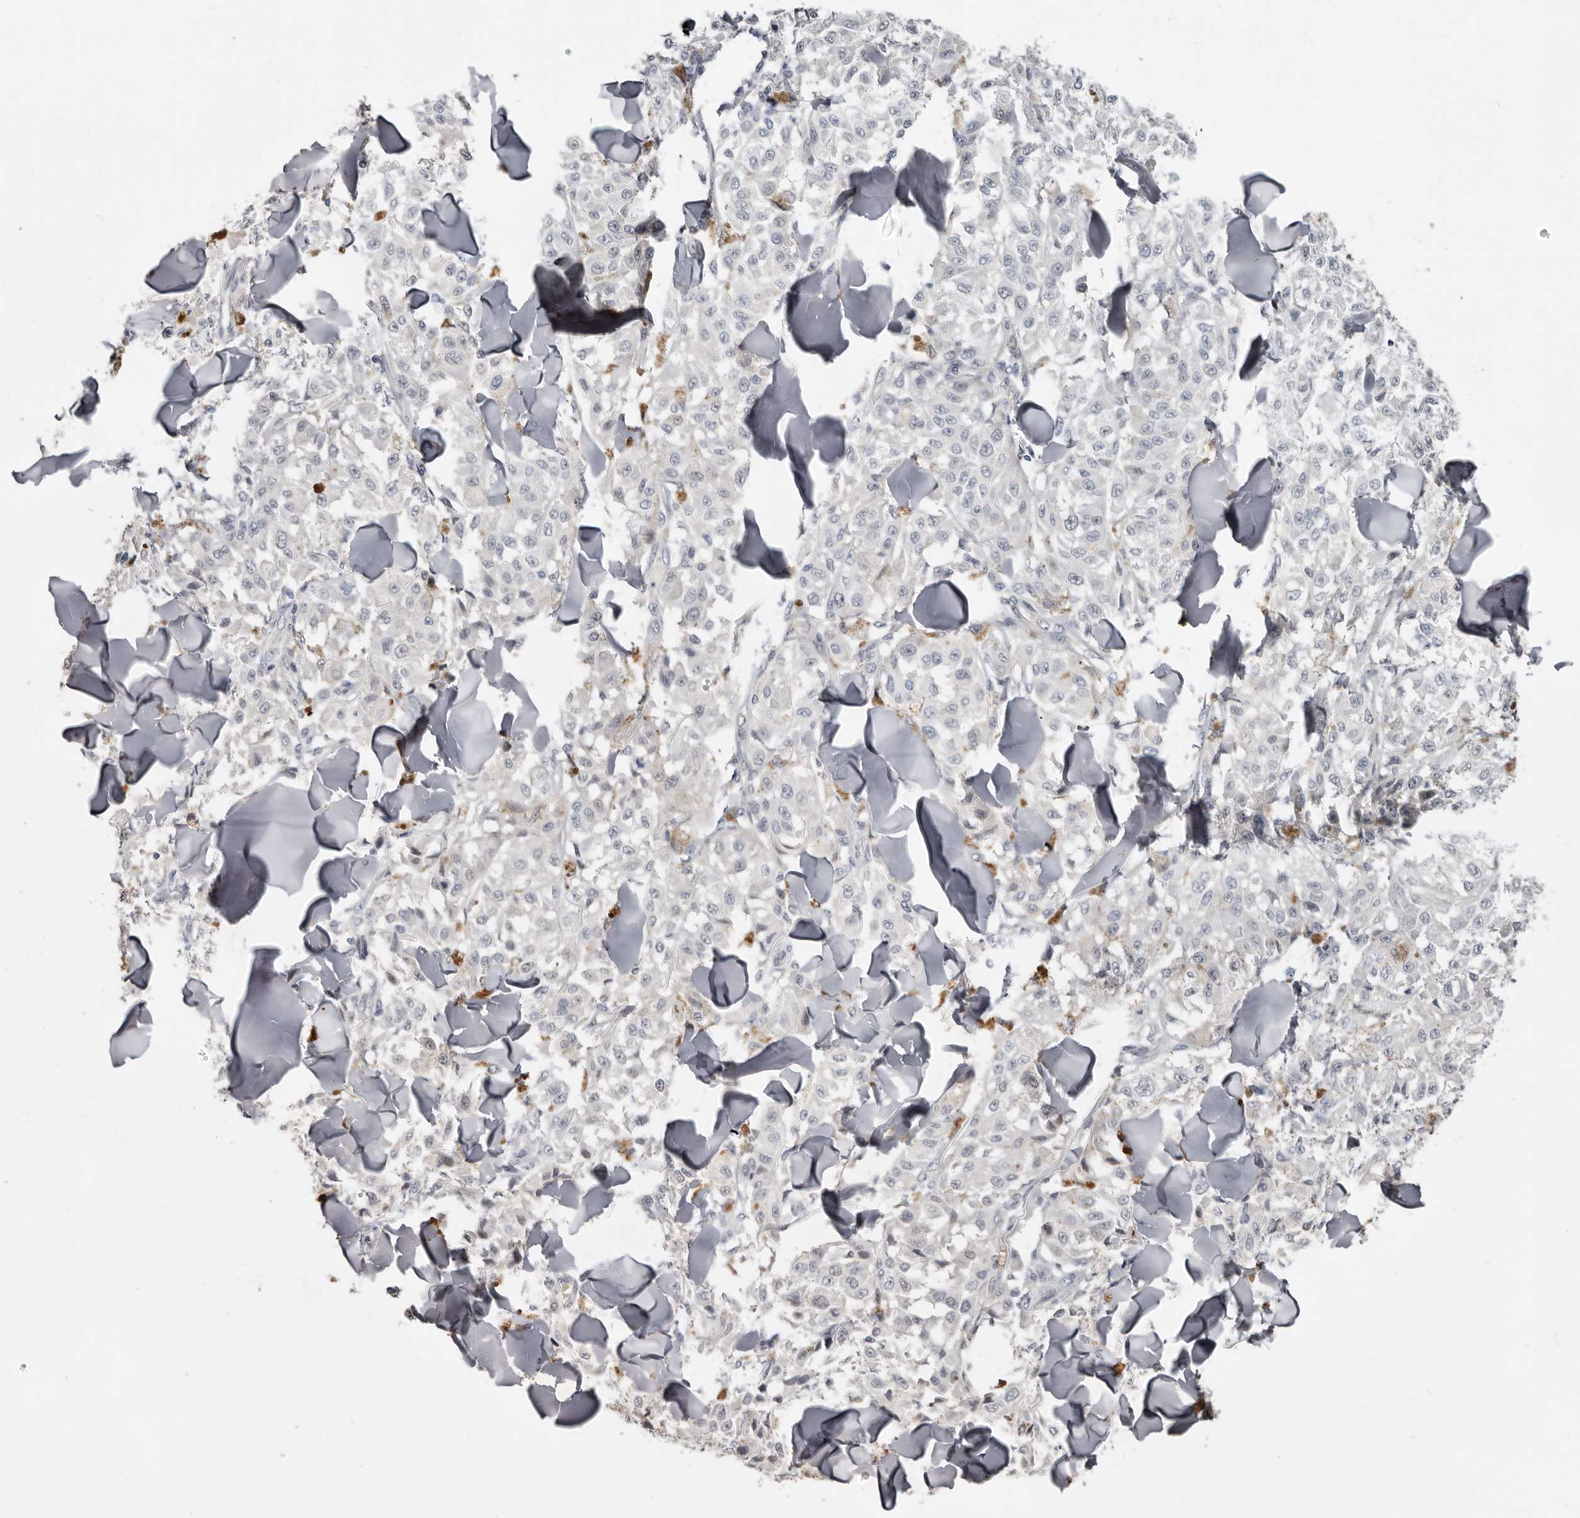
{"staining": {"intensity": "negative", "quantity": "none", "location": "none"}, "tissue": "melanoma", "cell_type": "Tumor cells", "image_type": "cancer", "snomed": [{"axis": "morphology", "description": "Malignant melanoma, NOS"}, {"axis": "topography", "description": "Skin"}], "caption": "There is no significant staining in tumor cells of malignant melanoma. (DAB IHC, high magnification).", "gene": "RBKS", "patient": {"sex": "female", "age": 64}}